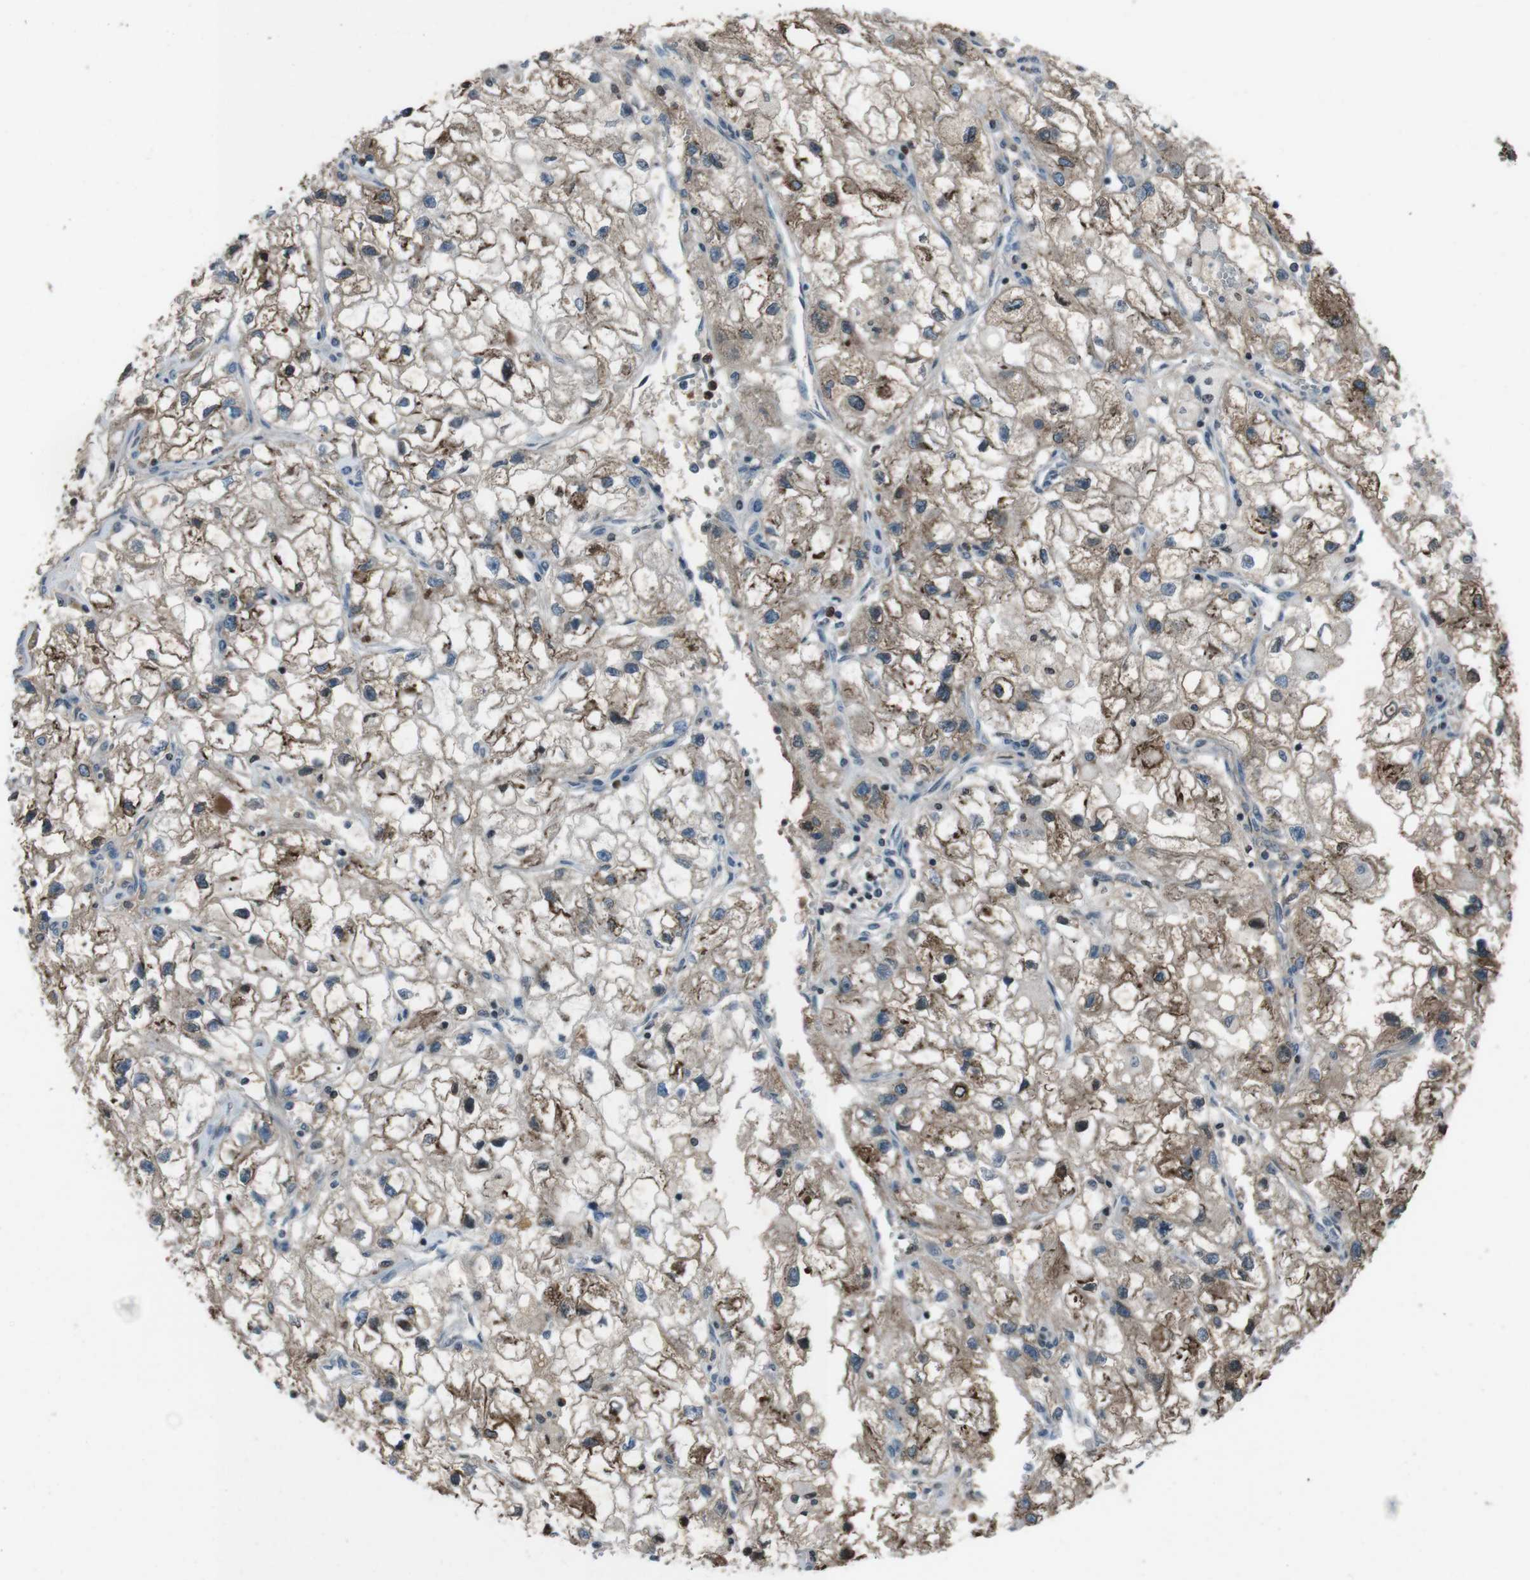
{"staining": {"intensity": "moderate", "quantity": ">75%", "location": "cytoplasmic/membranous"}, "tissue": "renal cancer", "cell_type": "Tumor cells", "image_type": "cancer", "snomed": [{"axis": "morphology", "description": "Adenocarcinoma, NOS"}, {"axis": "topography", "description": "Kidney"}], "caption": "Protein analysis of renal cancer (adenocarcinoma) tissue exhibits moderate cytoplasmic/membranous expression in approximately >75% of tumor cells.", "gene": "UGT1A6", "patient": {"sex": "female", "age": 70}}